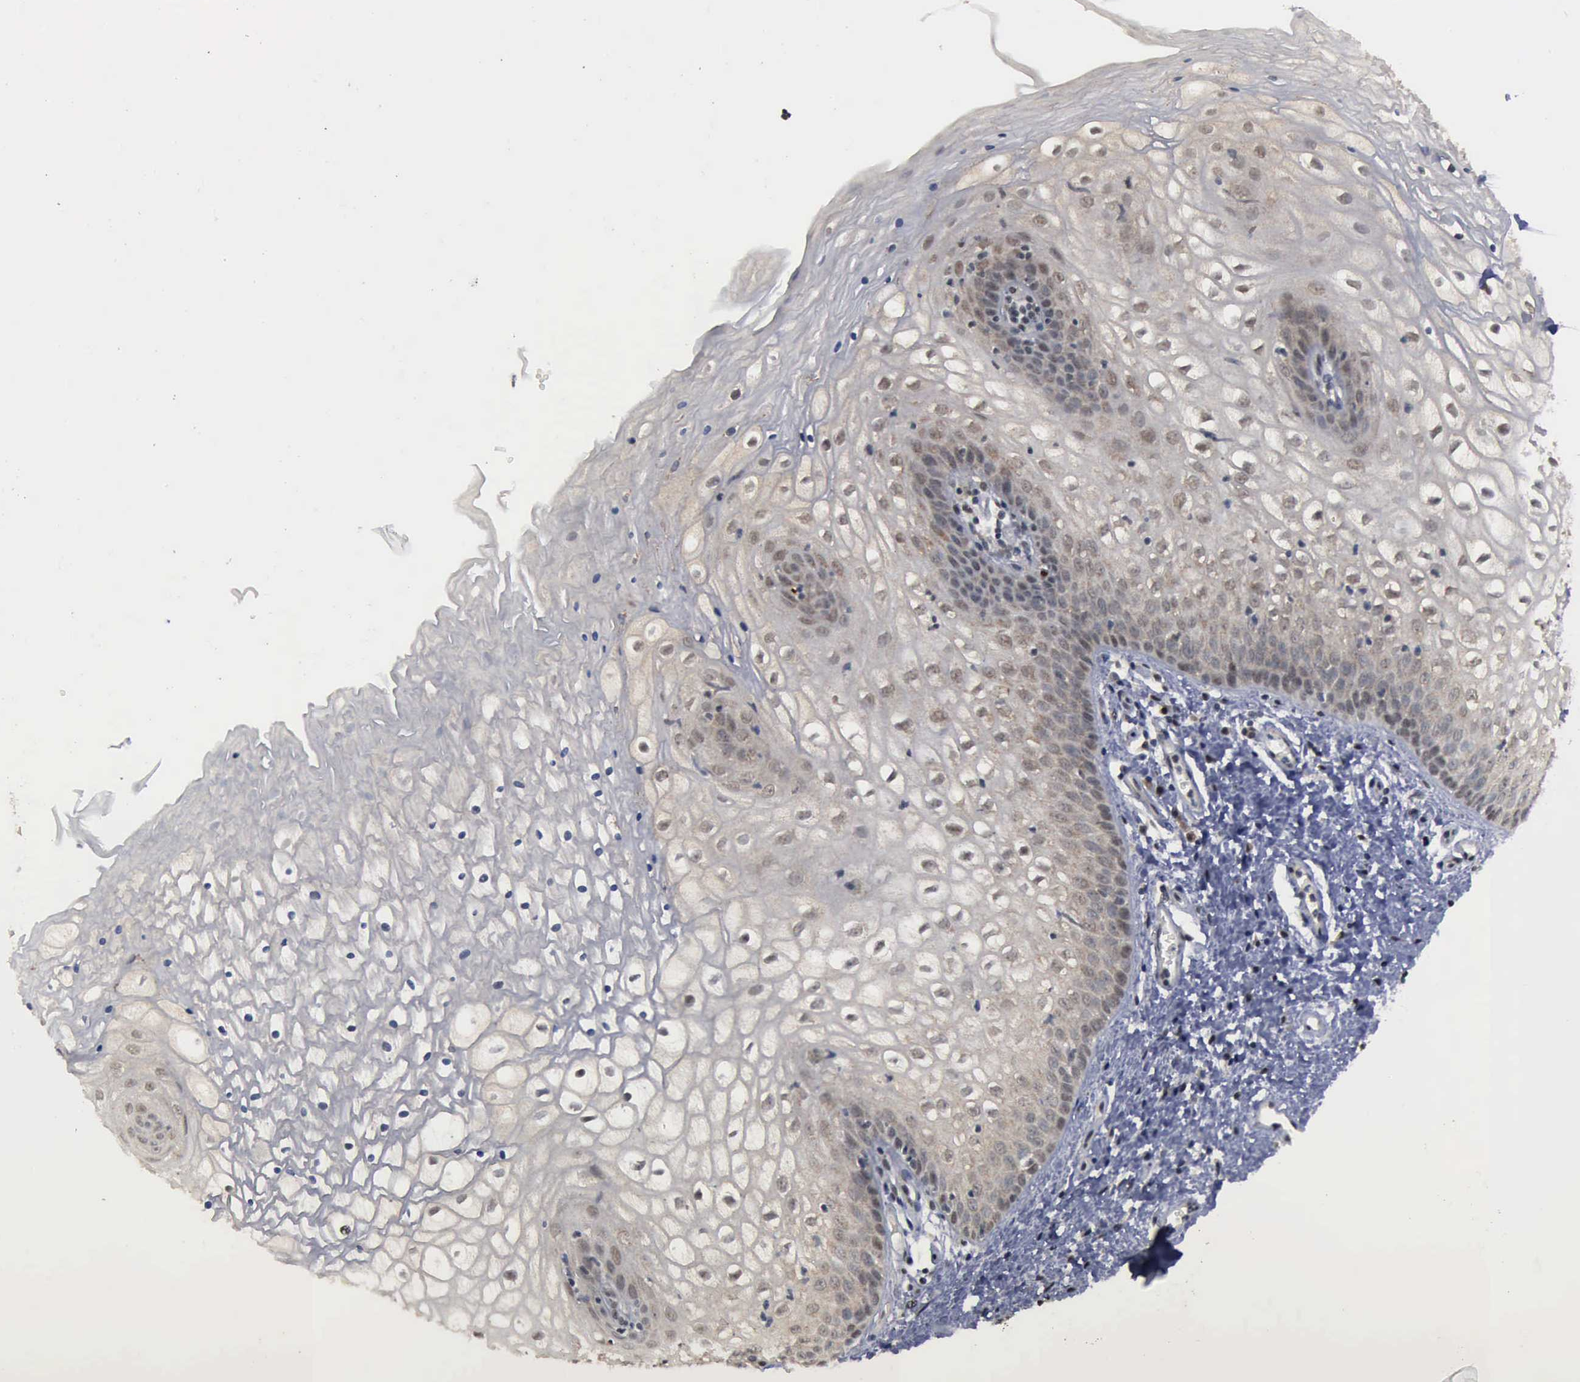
{"staining": {"intensity": "weak", "quantity": "25%-75%", "location": "cytoplasmic/membranous,nuclear"}, "tissue": "vagina", "cell_type": "Squamous epithelial cells", "image_type": "normal", "snomed": [{"axis": "morphology", "description": "Normal tissue, NOS"}, {"axis": "topography", "description": "Vagina"}], "caption": "Protein staining of normal vagina shows weak cytoplasmic/membranous,nuclear staining in about 25%-75% of squamous epithelial cells.", "gene": "RTCB", "patient": {"sex": "female", "age": 34}}